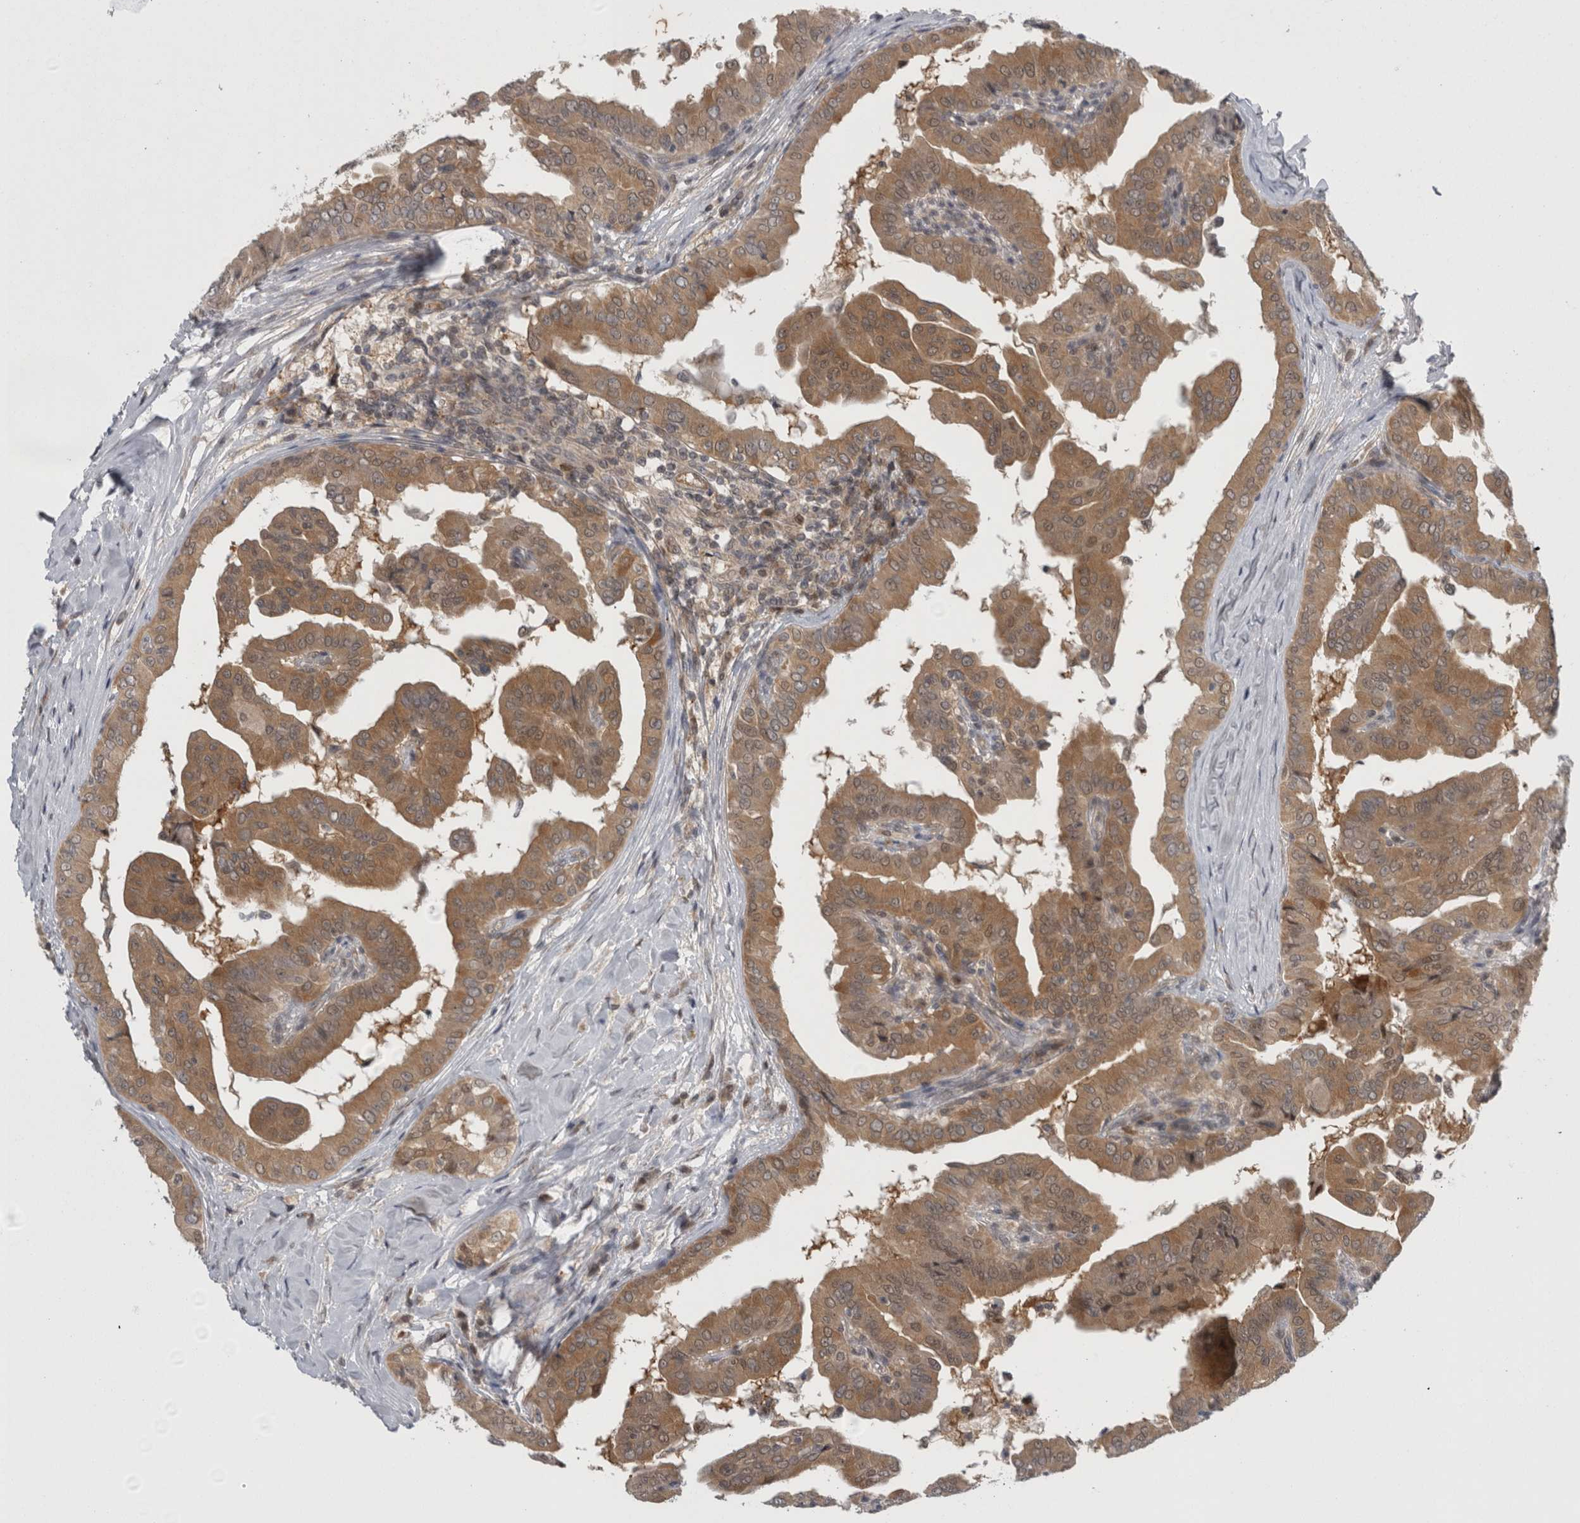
{"staining": {"intensity": "moderate", "quantity": ">75%", "location": "cytoplasmic/membranous"}, "tissue": "thyroid cancer", "cell_type": "Tumor cells", "image_type": "cancer", "snomed": [{"axis": "morphology", "description": "Papillary adenocarcinoma, NOS"}, {"axis": "topography", "description": "Thyroid gland"}], "caption": "Immunohistochemical staining of human thyroid cancer displays medium levels of moderate cytoplasmic/membranous protein expression in about >75% of tumor cells. The protein of interest is stained brown, and the nuclei are stained in blue (DAB IHC with brightfield microscopy, high magnification).", "gene": "PSMB2", "patient": {"sex": "male", "age": 33}}